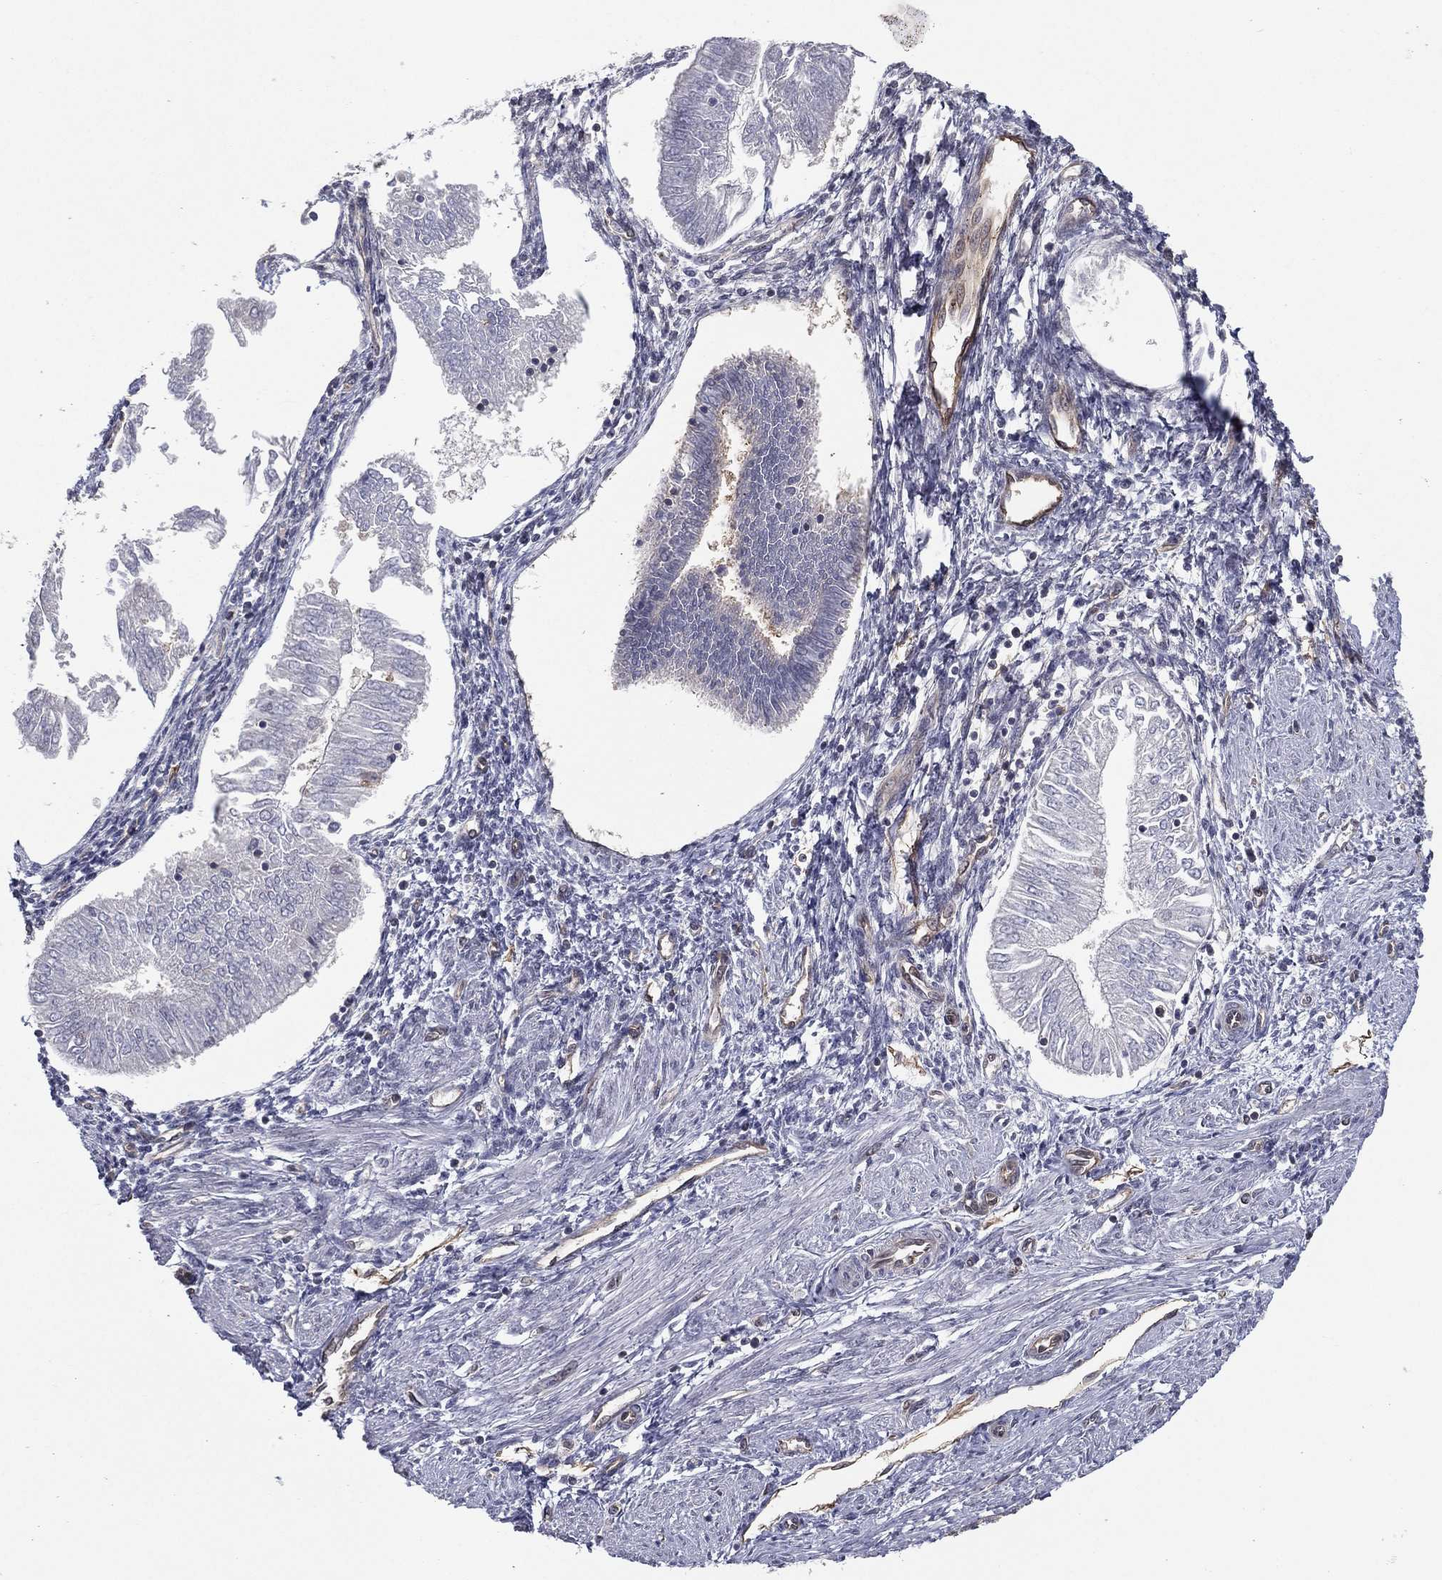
{"staining": {"intensity": "negative", "quantity": "none", "location": "none"}, "tissue": "endometrial cancer", "cell_type": "Tumor cells", "image_type": "cancer", "snomed": [{"axis": "morphology", "description": "Adenocarcinoma, NOS"}, {"axis": "topography", "description": "Endometrium"}], "caption": "Tumor cells show no significant expression in endometrial adenocarcinoma.", "gene": "GPALPP1", "patient": {"sex": "female", "age": 53}}